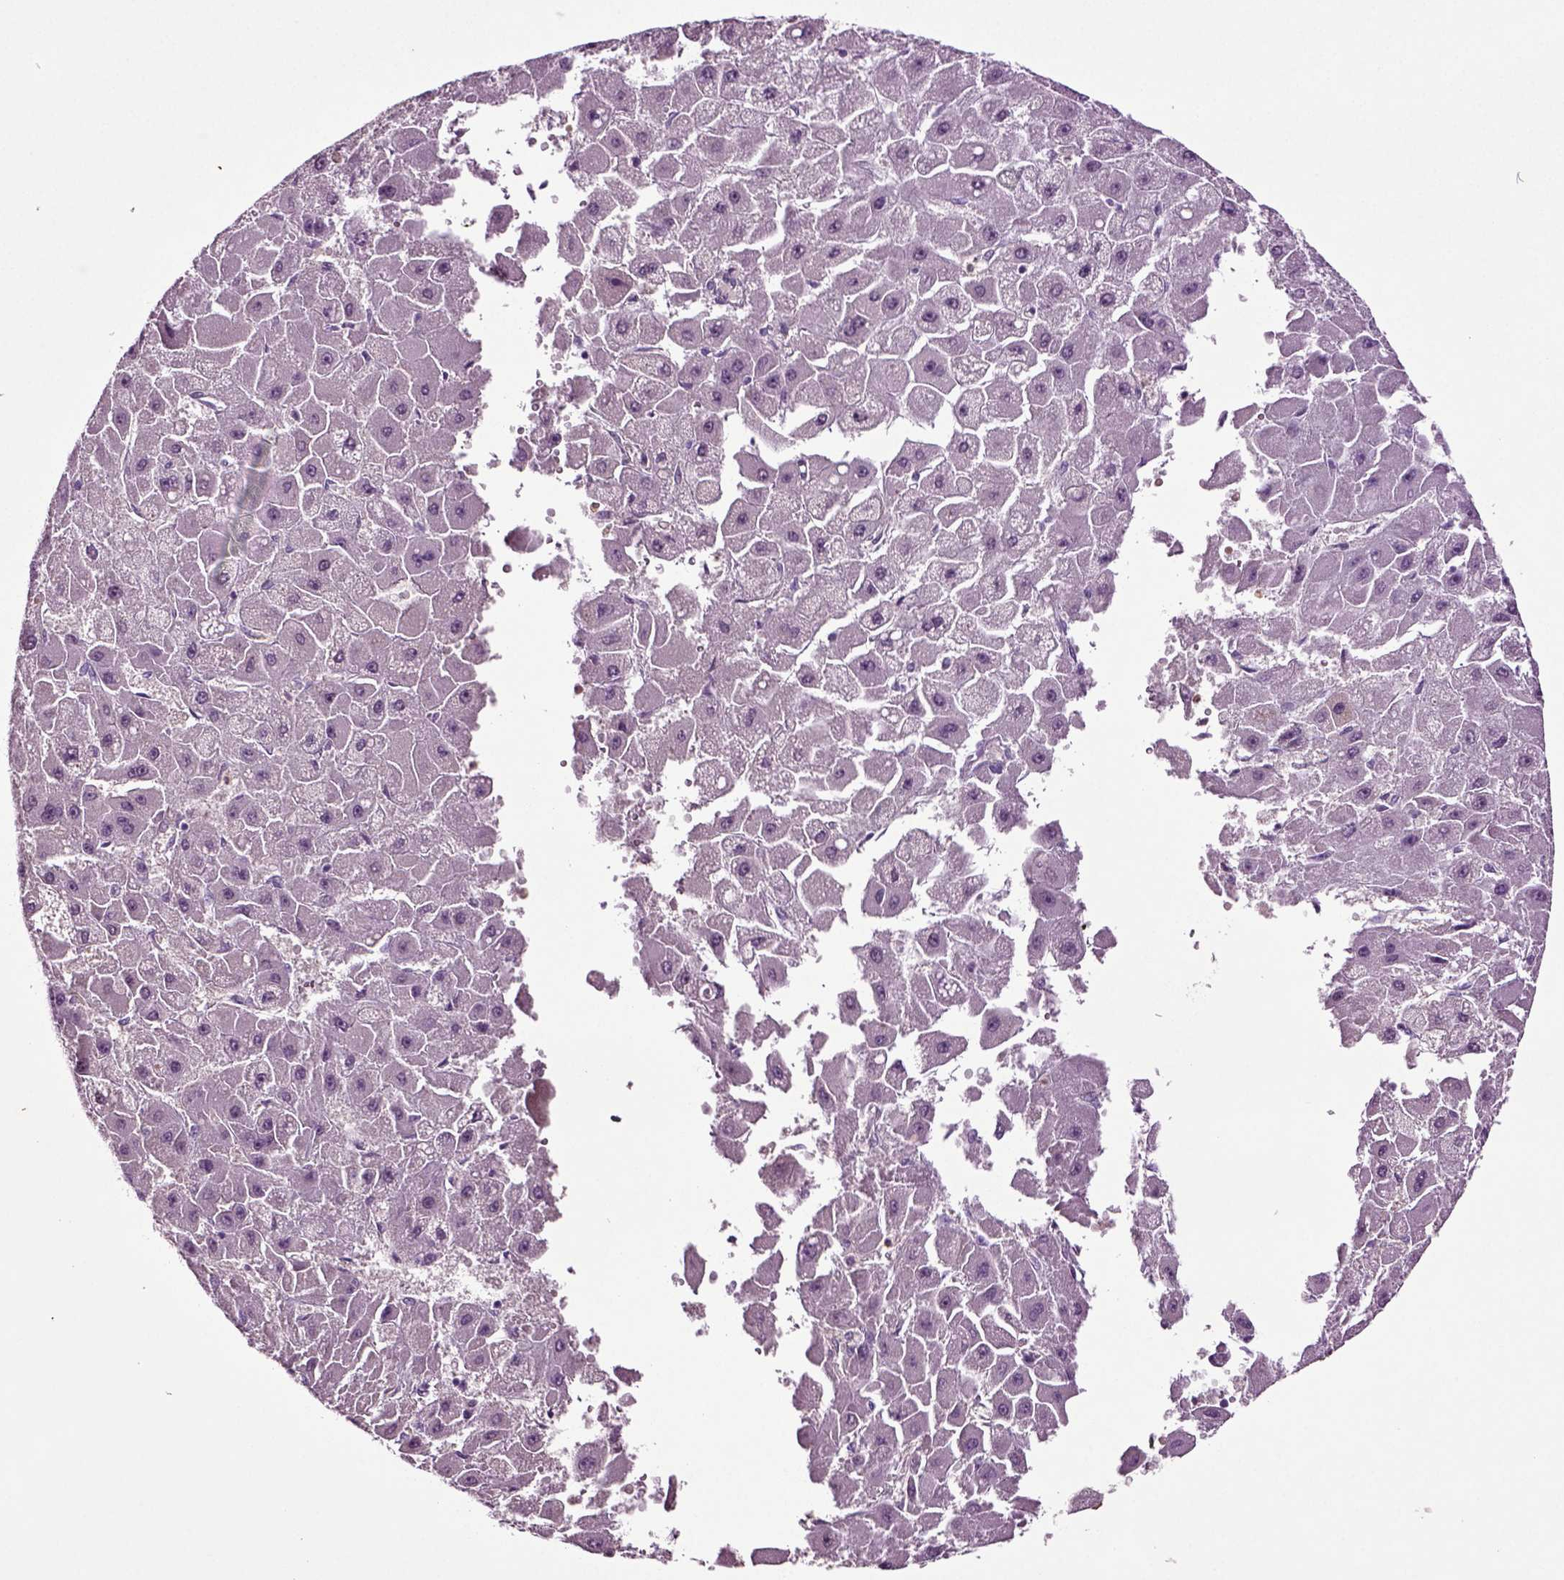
{"staining": {"intensity": "negative", "quantity": "none", "location": "none"}, "tissue": "liver cancer", "cell_type": "Tumor cells", "image_type": "cancer", "snomed": [{"axis": "morphology", "description": "Carcinoma, Hepatocellular, NOS"}, {"axis": "topography", "description": "Liver"}], "caption": "This is a micrograph of immunohistochemistry staining of liver cancer (hepatocellular carcinoma), which shows no positivity in tumor cells.", "gene": "FGF11", "patient": {"sex": "female", "age": 25}}